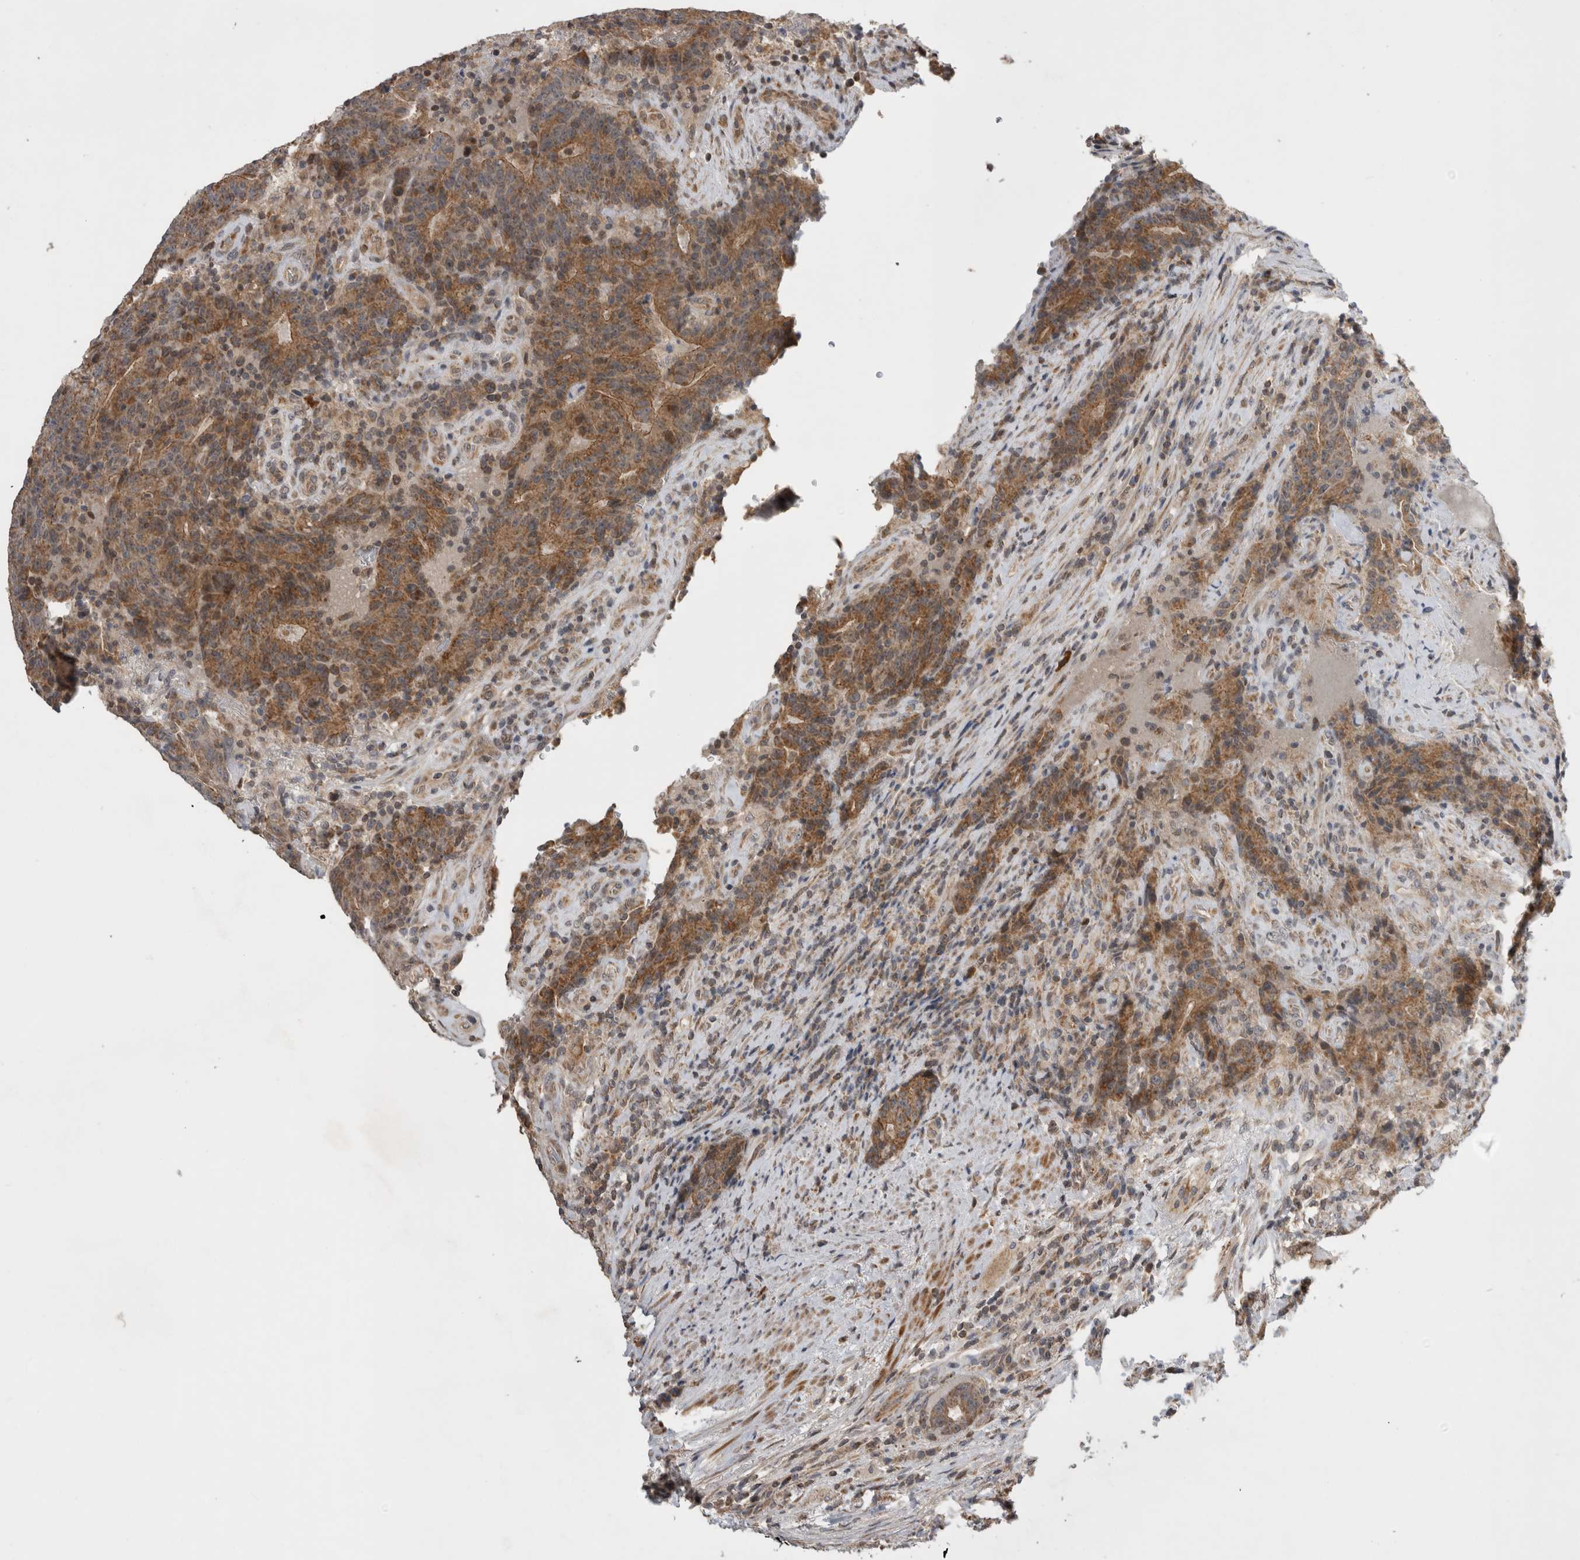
{"staining": {"intensity": "moderate", "quantity": ">75%", "location": "cytoplasmic/membranous"}, "tissue": "colorectal cancer", "cell_type": "Tumor cells", "image_type": "cancer", "snomed": [{"axis": "morphology", "description": "Normal tissue, NOS"}, {"axis": "morphology", "description": "Adenocarcinoma, NOS"}, {"axis": "topography", "description": "Colon"}], "caption": "Colorectal adenocarcinoma stained with DAB IHC reveals medium levels of moderate cytoplasmic/membranous staining in about >75% of tumor cells.", "gene": "KCNIP1", "patient": {"sex": "female", "age": 75}}